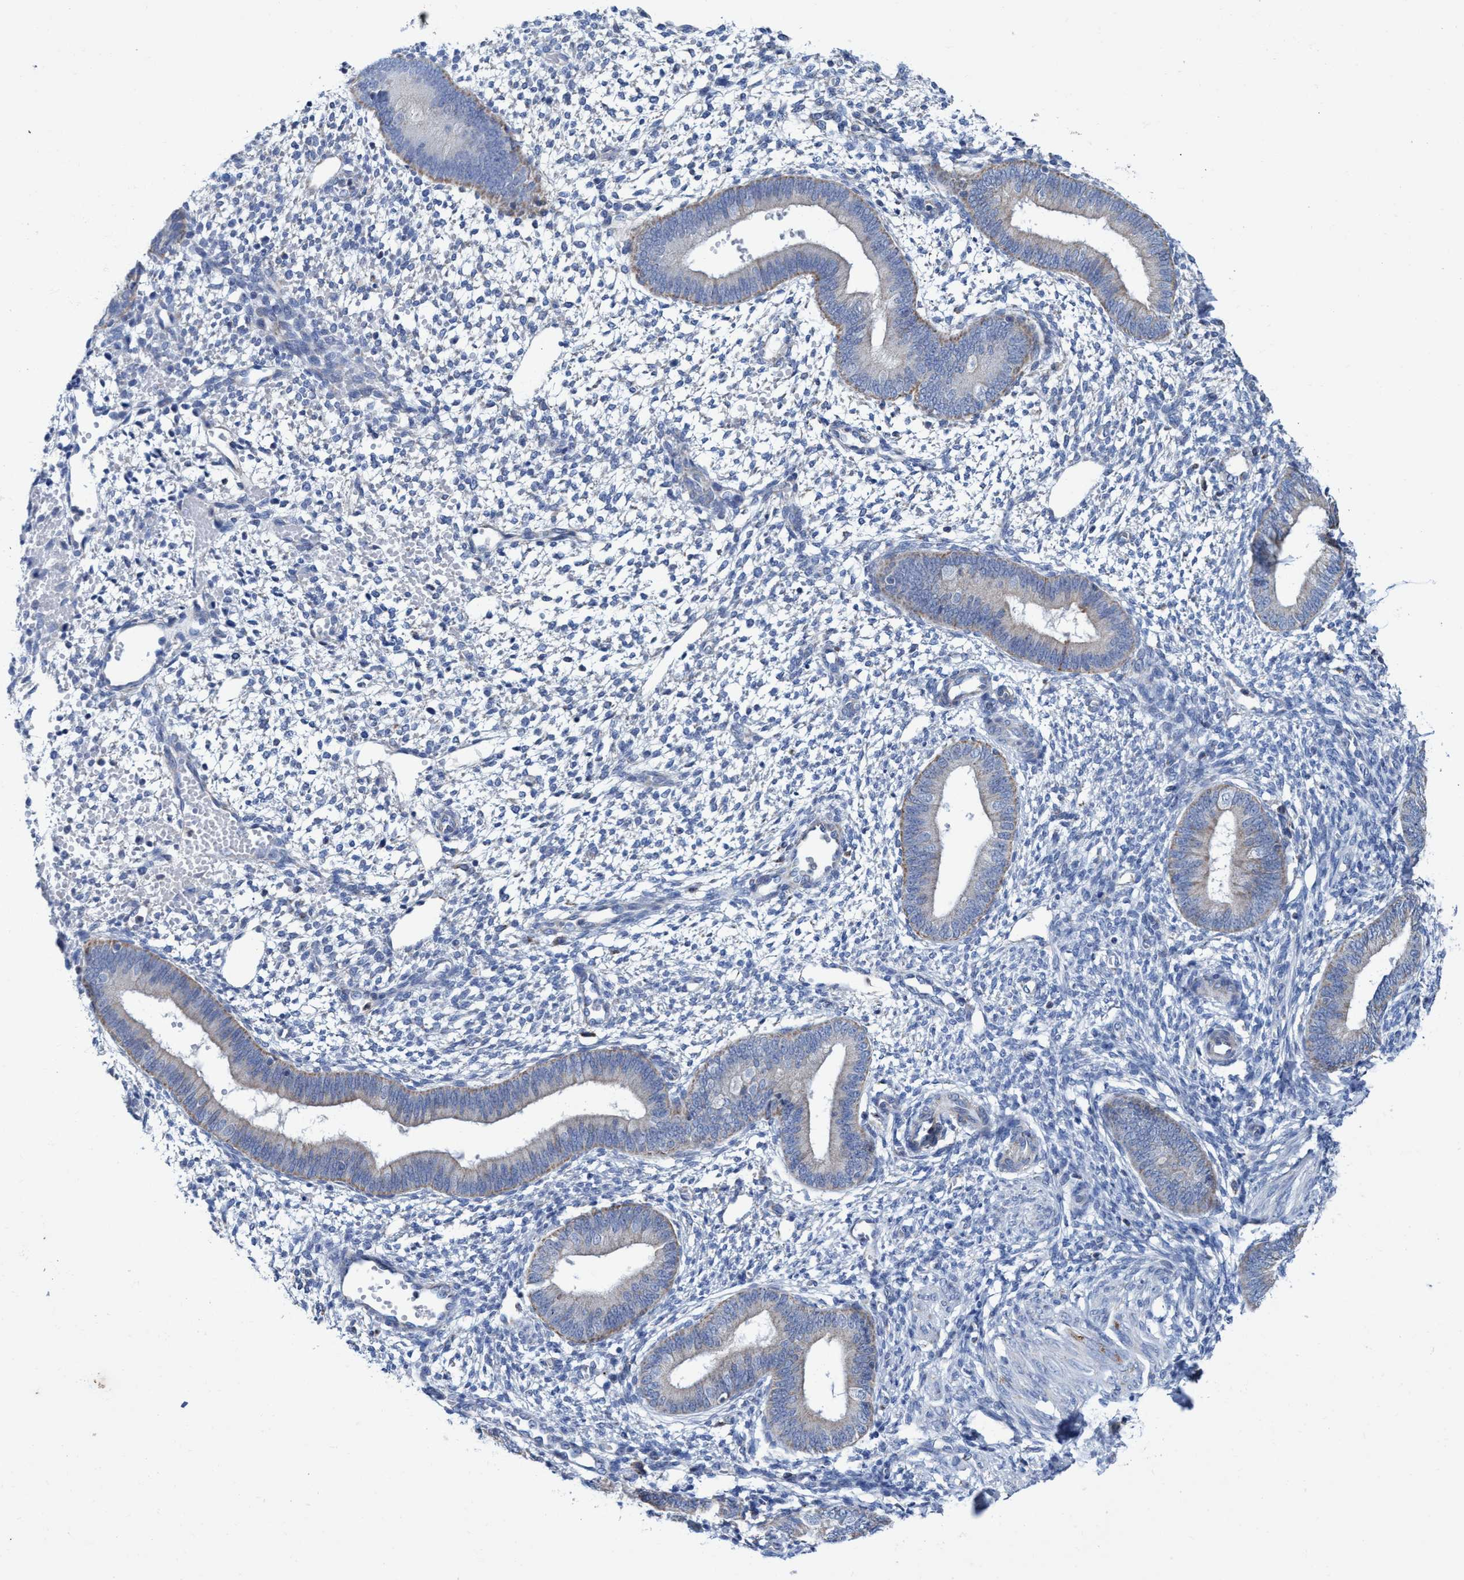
{"staining": {"intensity": "negative", "quantity": "none", "location": "none"}, "tissue": "endometrium", "cell_type": "Cells in endometrial stroma", "image_type": "normal", "snomed": [{"axis": "morphology", "description": "Normal tissue, NOS"}, {"axis": "topography", "description": "Endometrium"}], "caption": "Immunohistochemical staining of benign endometrium shows no significant positivity in cells in endometrial stroma.", "gene": "ZNF750", "patient": {"sex": "female", "age": 46}}